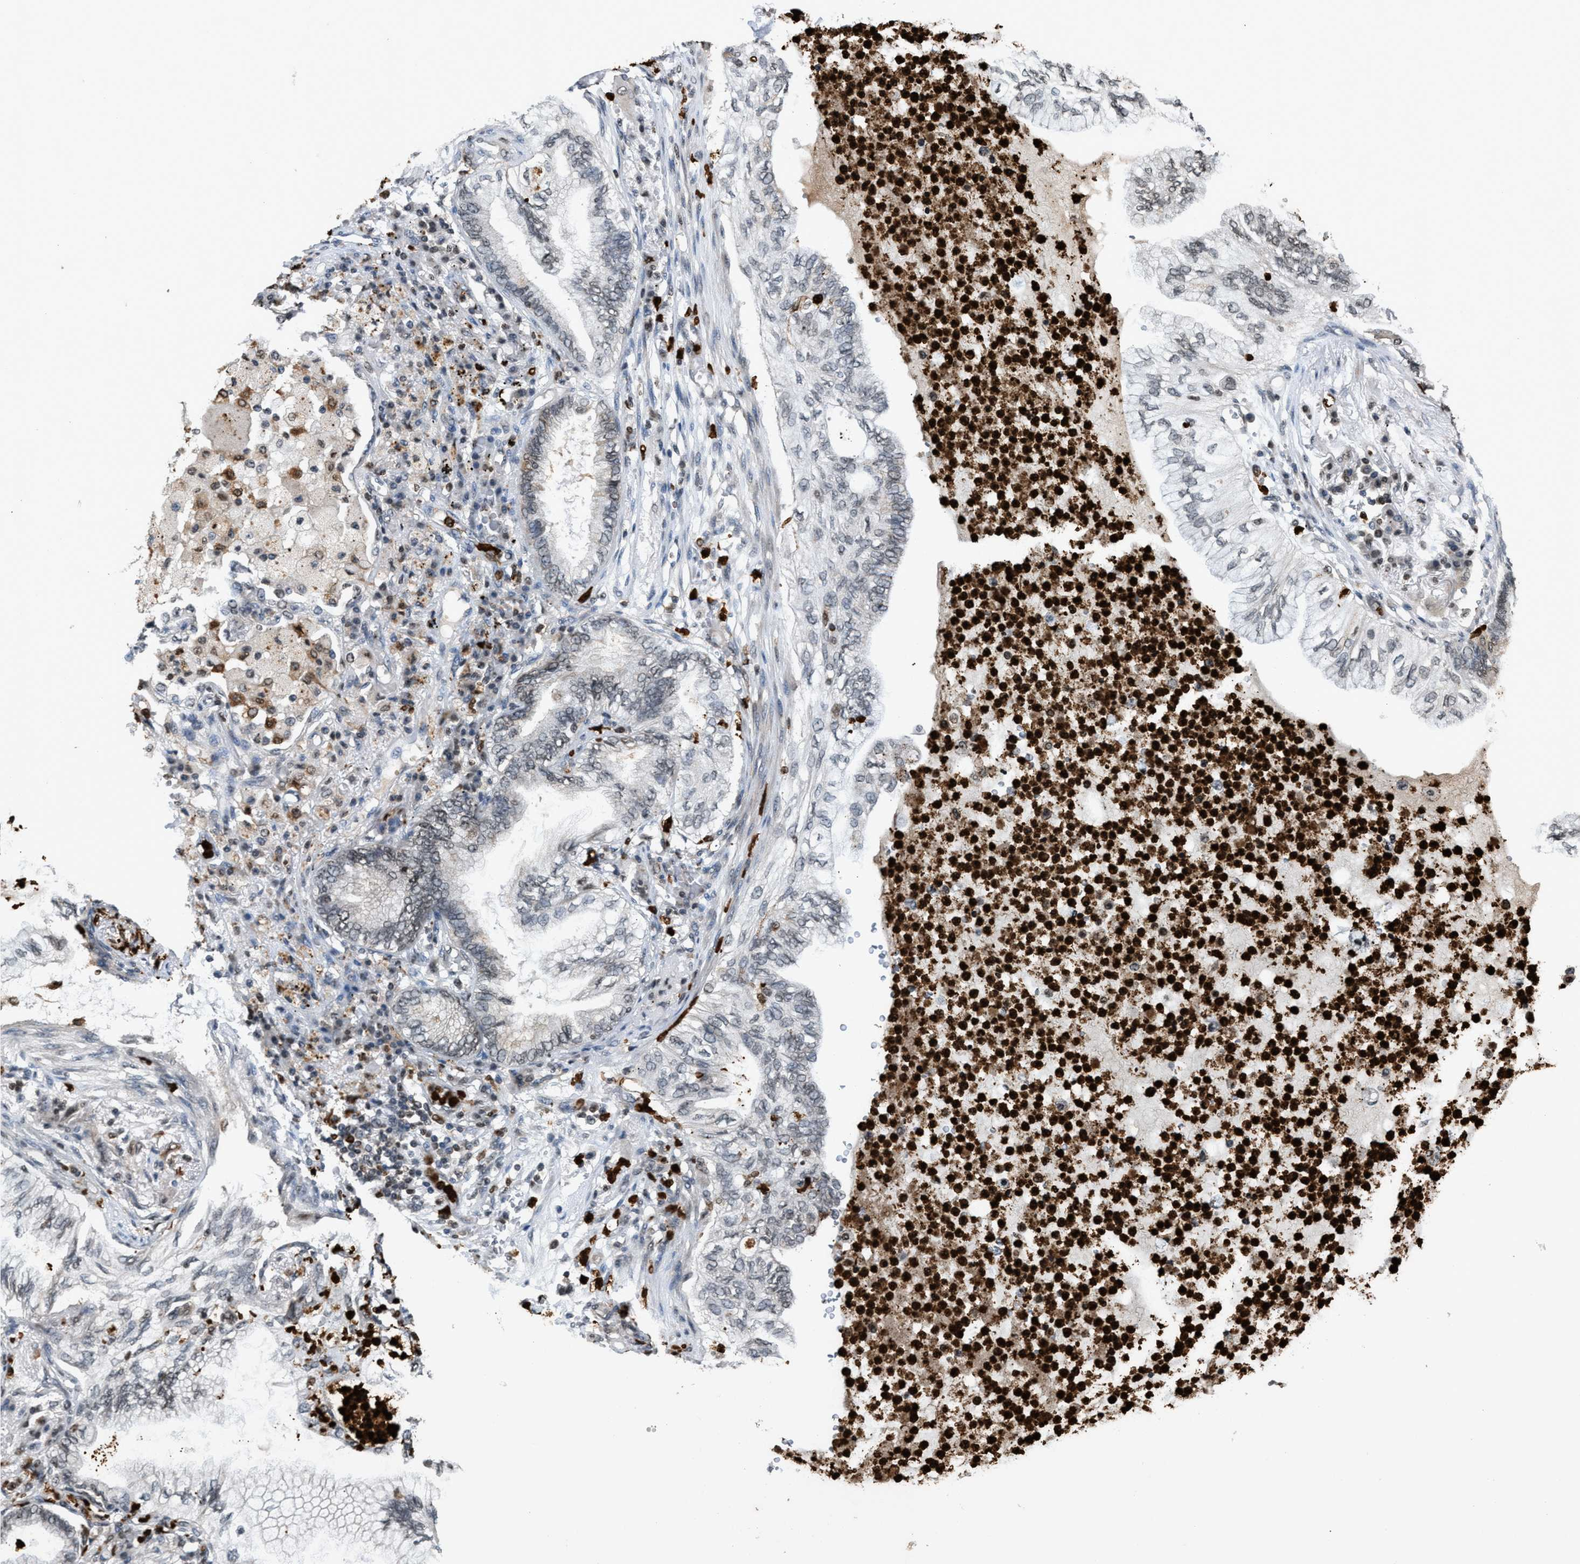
{"staining": {"intensity": "negative", "quantity": "none", "location": "none"}, "tissue": "lung cancer", "cell_type": "Tumor cells", "image_type": "cancer", "snomed": [{"axis": "morphology", "description": "Normal tissue, NOS"}, {"axis": "morphology", "description": "Adenocarcinoma, NOS"}, {"axis": "topography", "description": "Bronchus"}, {"axis": "topography", "description": "Lung"}], "caption": "An IHC photomicrograph of lung cancer (adenocarcinoma) is shown. There is no staining in tumor cells of lung cancer (adenocarcinoma). The staining was performed using DAB to visualize the protein expression in brown, while the nuclei were stained in blue with hematoxylin (Magnification: 20x).", "gene": "PRUNE2", "patient": {"sex": "female", "age": 70}}